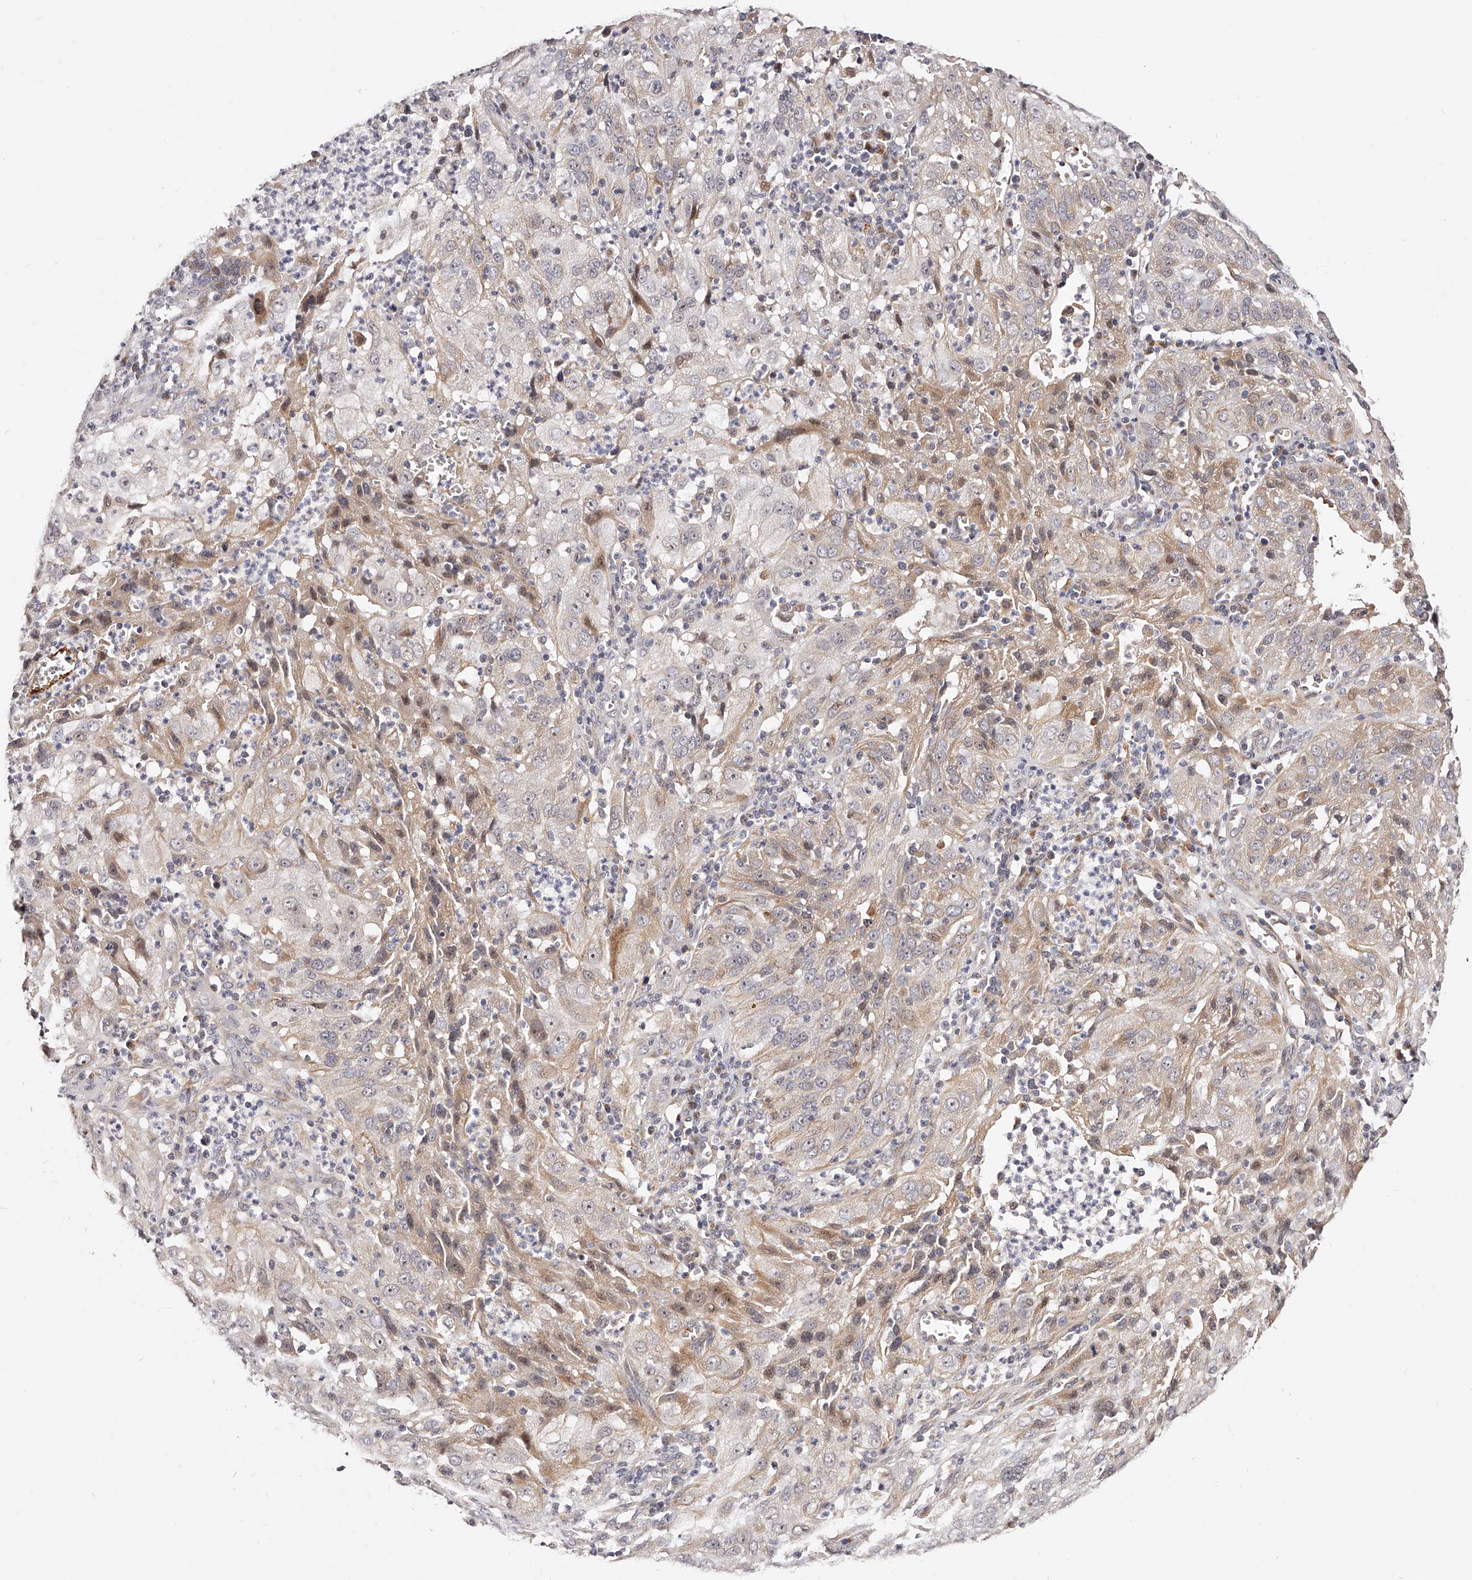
{"staining": {"intensity": "weak", "quantity": "25%-75%", "location": "cytoplasmic/membranous"}, "tissue": "cervical cancer", "cell_type": "Tumor cells", "image_type": "cancer", "snomed": [{"axis": "morphology", "description": "Squamous cell carcinoma, NOS"}, {"axis": "topography", "description": "Cervix"}], "caption": "This histopathology image exhibits squamous cell carcinoma (cervical) stained with immunohistochemistry (IHC) to label a protein in brown. The cytoplasmic/membranous of tumor cells show weak positivity for the protein. Nuclei are counter-stained blue.", "gene": "ZNF502", "patient": {"sex": "female", "age": 32}}